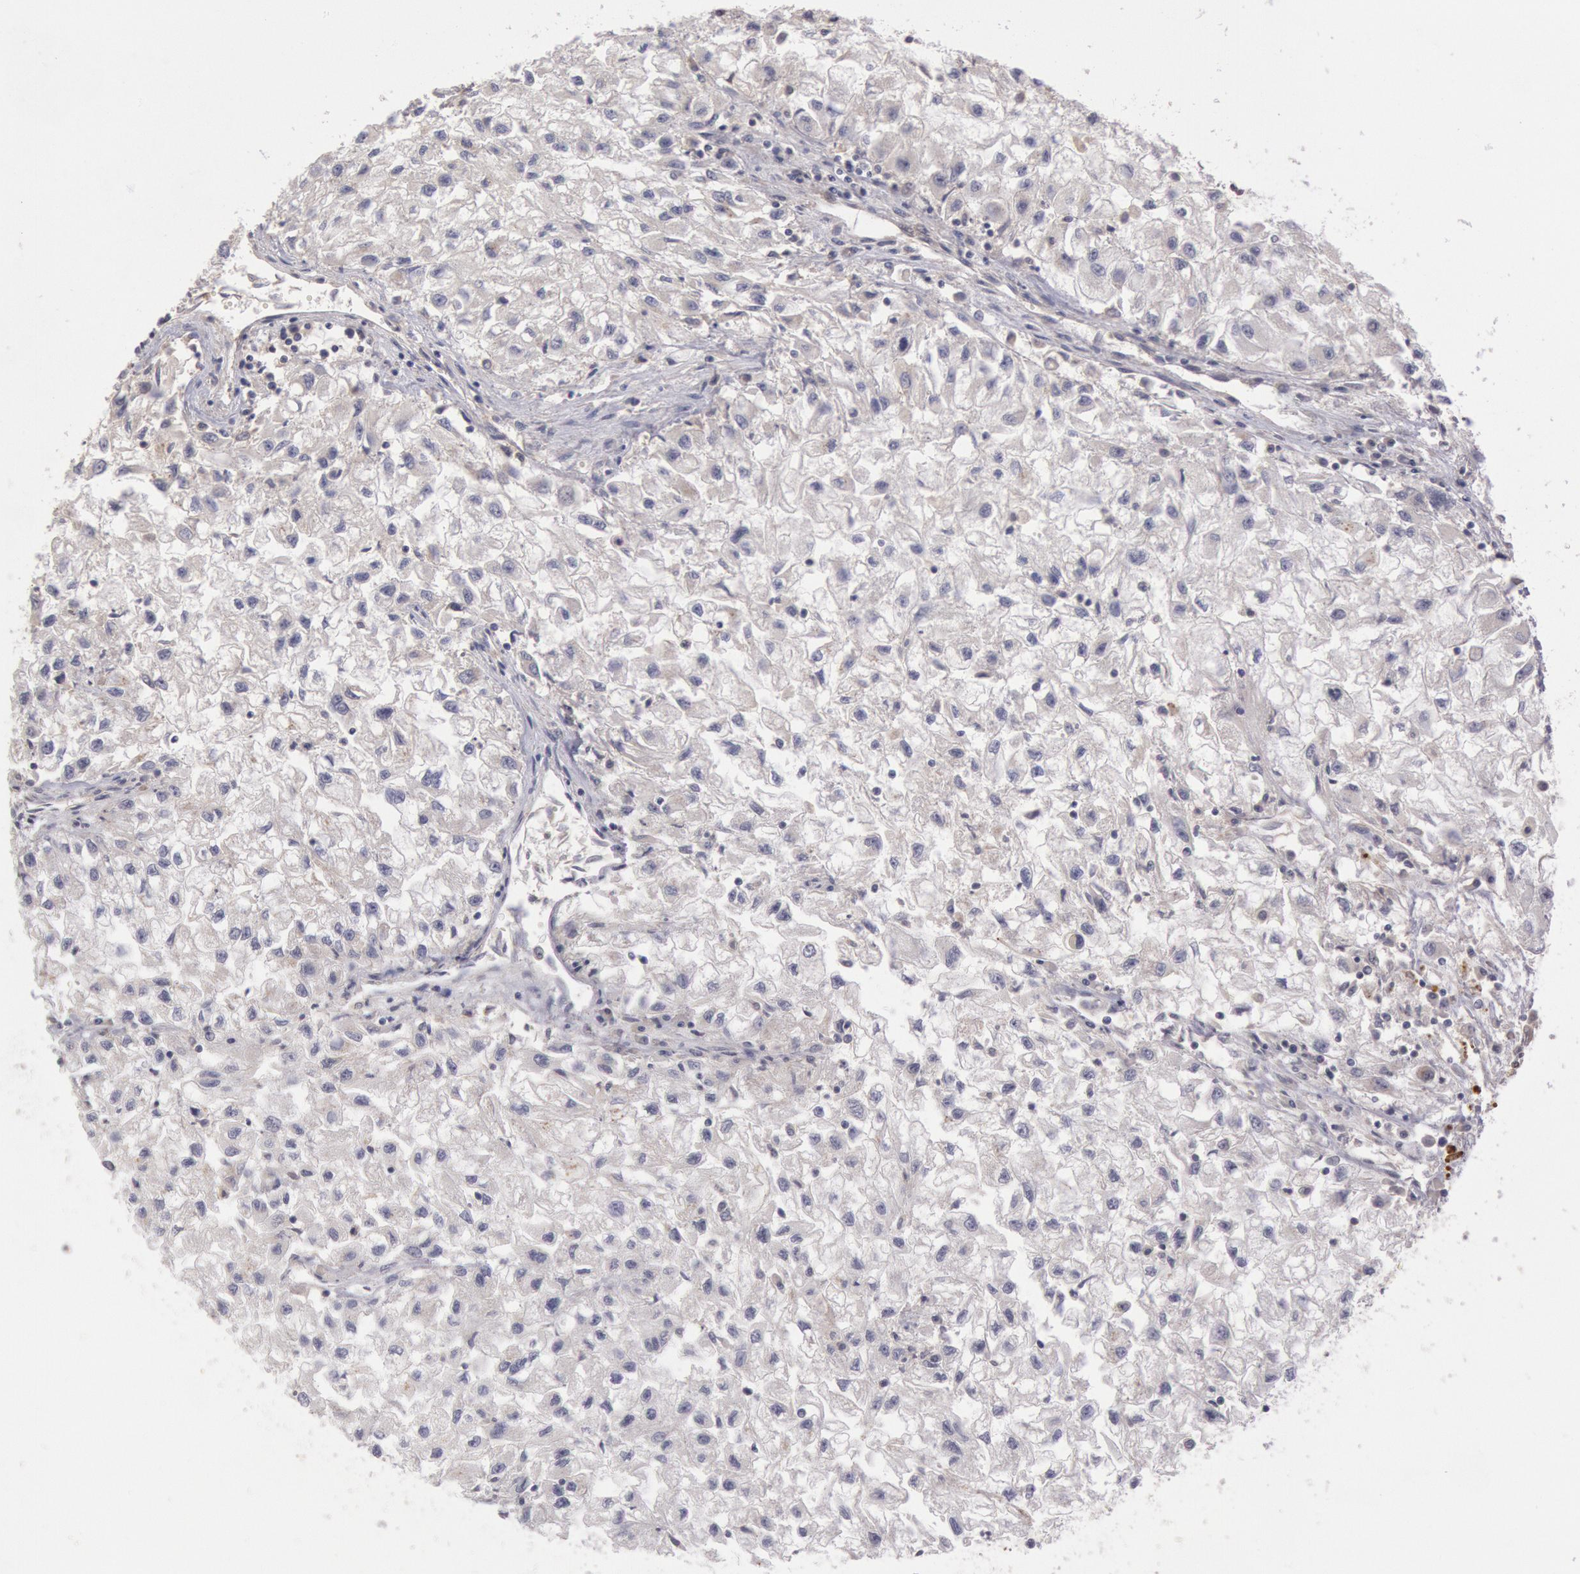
{"staining": {"intensity": "negative", "quantity": "none", "location": "none"}, "tissue": "renal cancer", "cell_type": "Tumor cells", "image_type": "cancer", "snomed": [{"axis": "morphology", "description": "Adenocarcinoma, NOS"}, {"axis": "topography", "description": "Kidney"}], "caption": "Immunohistochemistry photomicrograph of human renal adenocarcinoma stained for a protein (brown), which shows no staining in tumor cells.", "gene": "PIK3R1", "patient": {"sex": "male", "age": 59}}